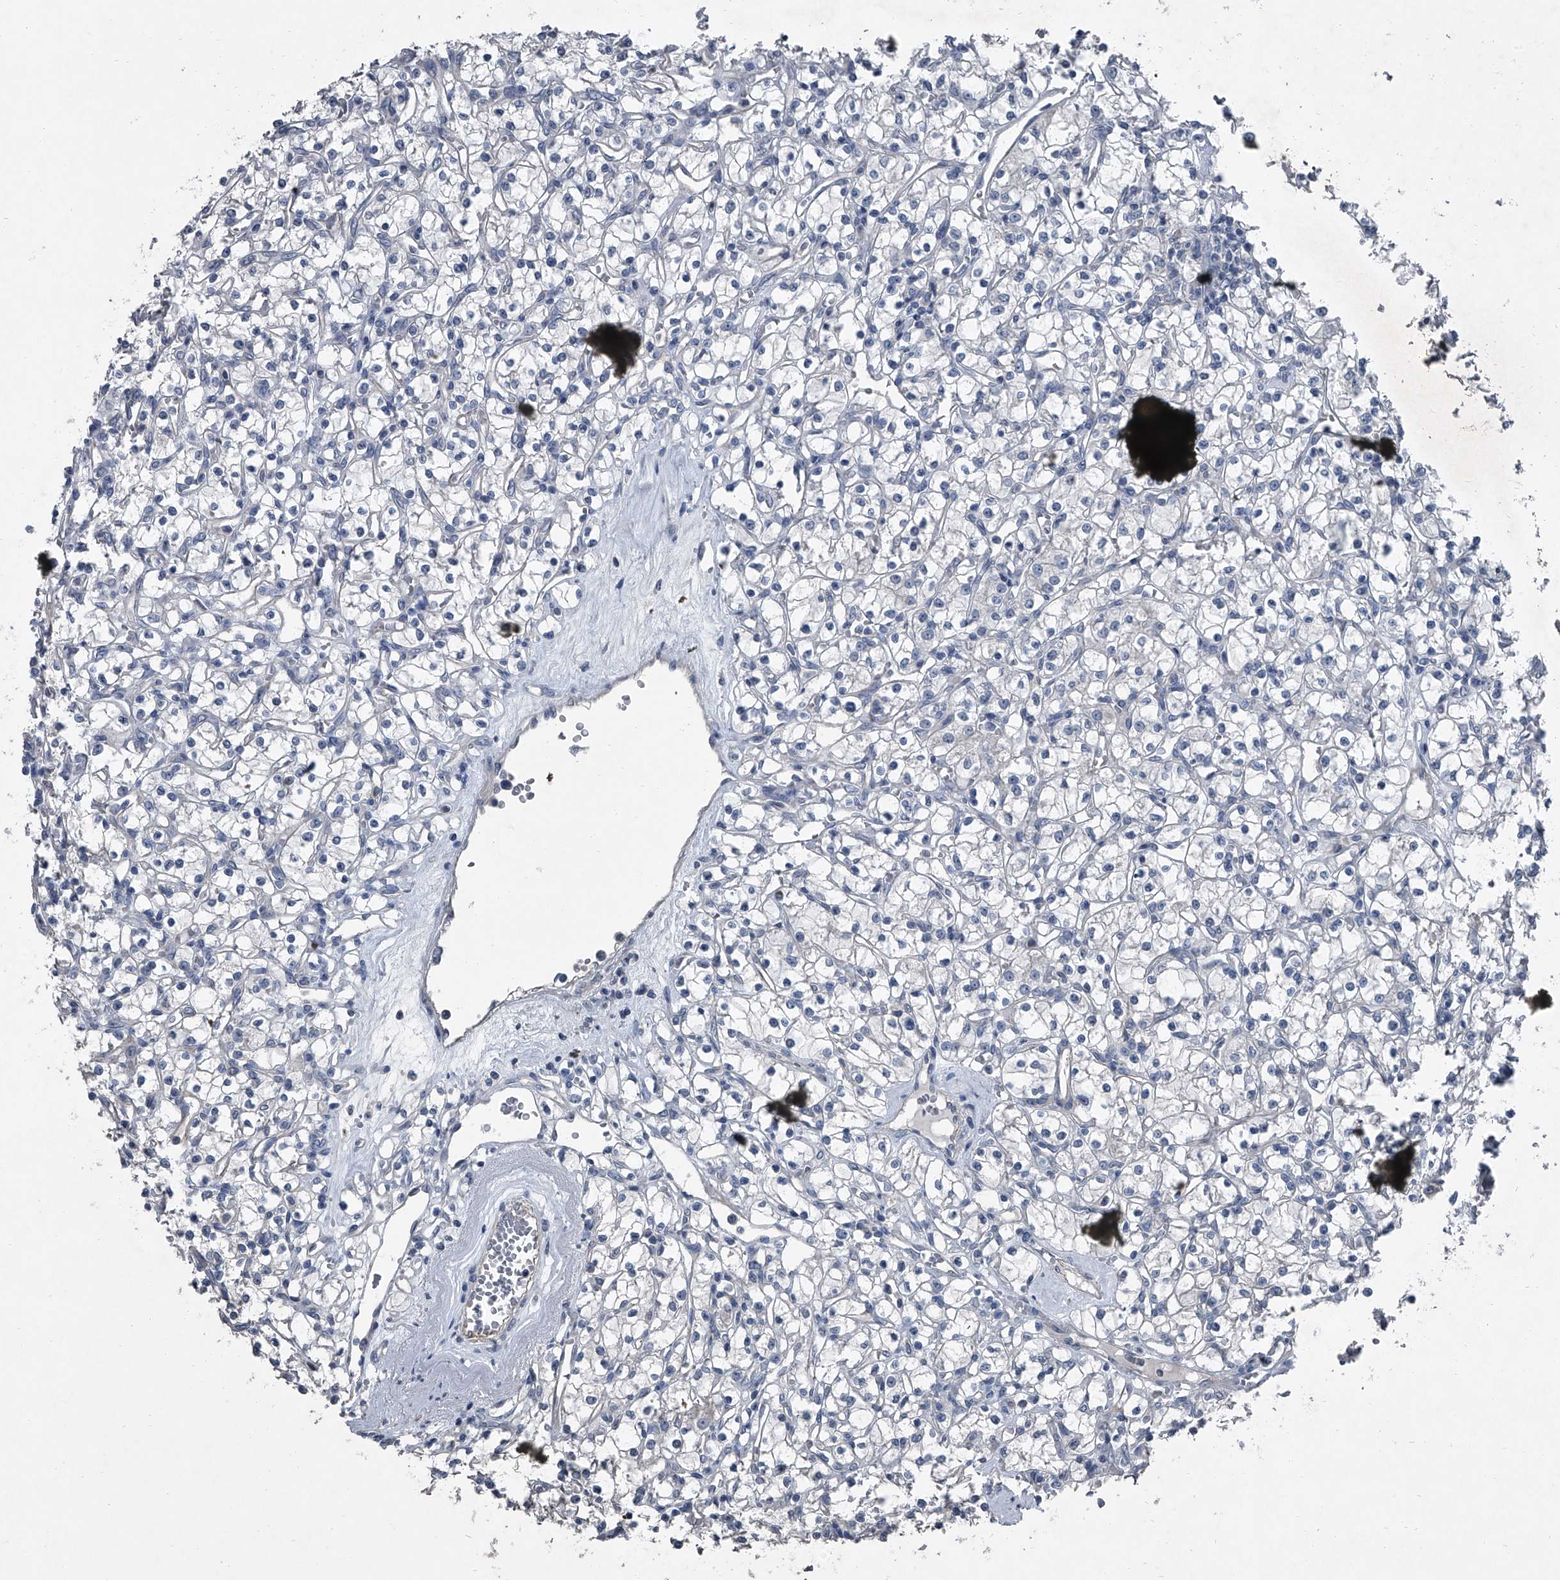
{"staining": {"intensity": "negative", "quantity": "none", "location": "none"}, "tissue": "renal cancer", "cell_type": "Tumor cells", "image_type": "cancer", "snomed": [{"axis": "morphology", "description": "Adenocarcinoma, NOS"}, {"axis": "topography", "description": "Kidney"}], "caption": "This is an IHC photomicrograph of human renal cancer (adenocarcinoma). There is no staining in tumor cells.", "gene": "HEPHL1", "patient": {"sex": "female", "age": 59}}